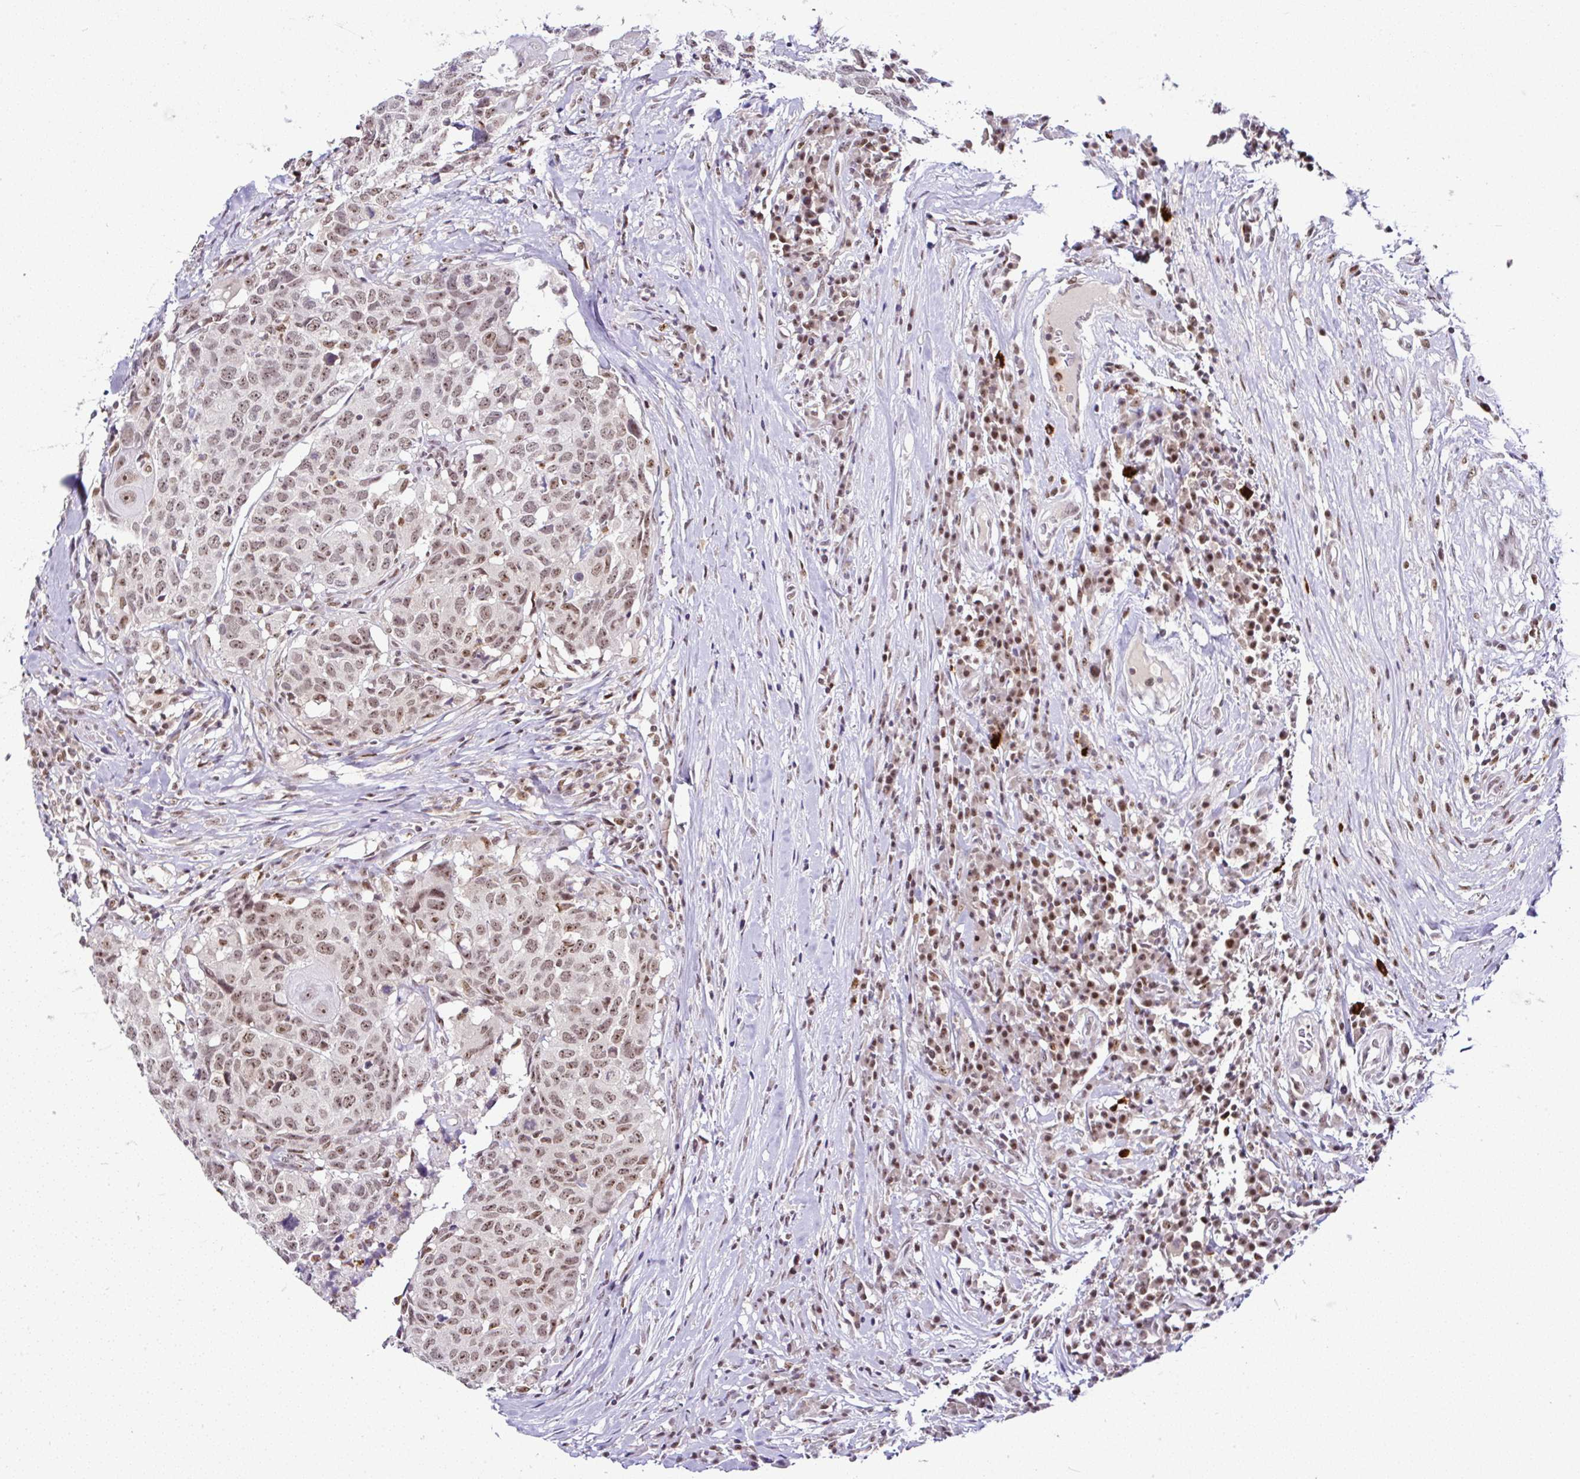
{"staining": {"intensity": "moderate", "quantity": ">75%", "location": "nuclear"}, "tissue": "head and neck cancer", "cell_type": "Tumor cells", "image_type": "cancer", "snomed": [{"axis": "morphology", "description": "Normal tissue, NOS"}, {"axis": "morphology", "description": "Squamous cell carcinoma, NOS"}, {"axis": "topography", "description": "Skeletal muscle"}, {"axis": "topography", "description": "Vascular tissue"}, {"axis": "topography", "description": "Peripheral nerve tissue"}, {"axis": "topography", "description": "Head-Neck"}], "caption": "IHC histopathology image of neoplastic tissue: human squamous cell carcinoma (head and neck) stained using immunohistochemistry shows medium levels of moderate protein expression localized specifically in the nuclear of tumor cells, appearing as a nuclear brown color.", "gene": "PTPN2", "patient": {"sex": "male", "age": 66}}